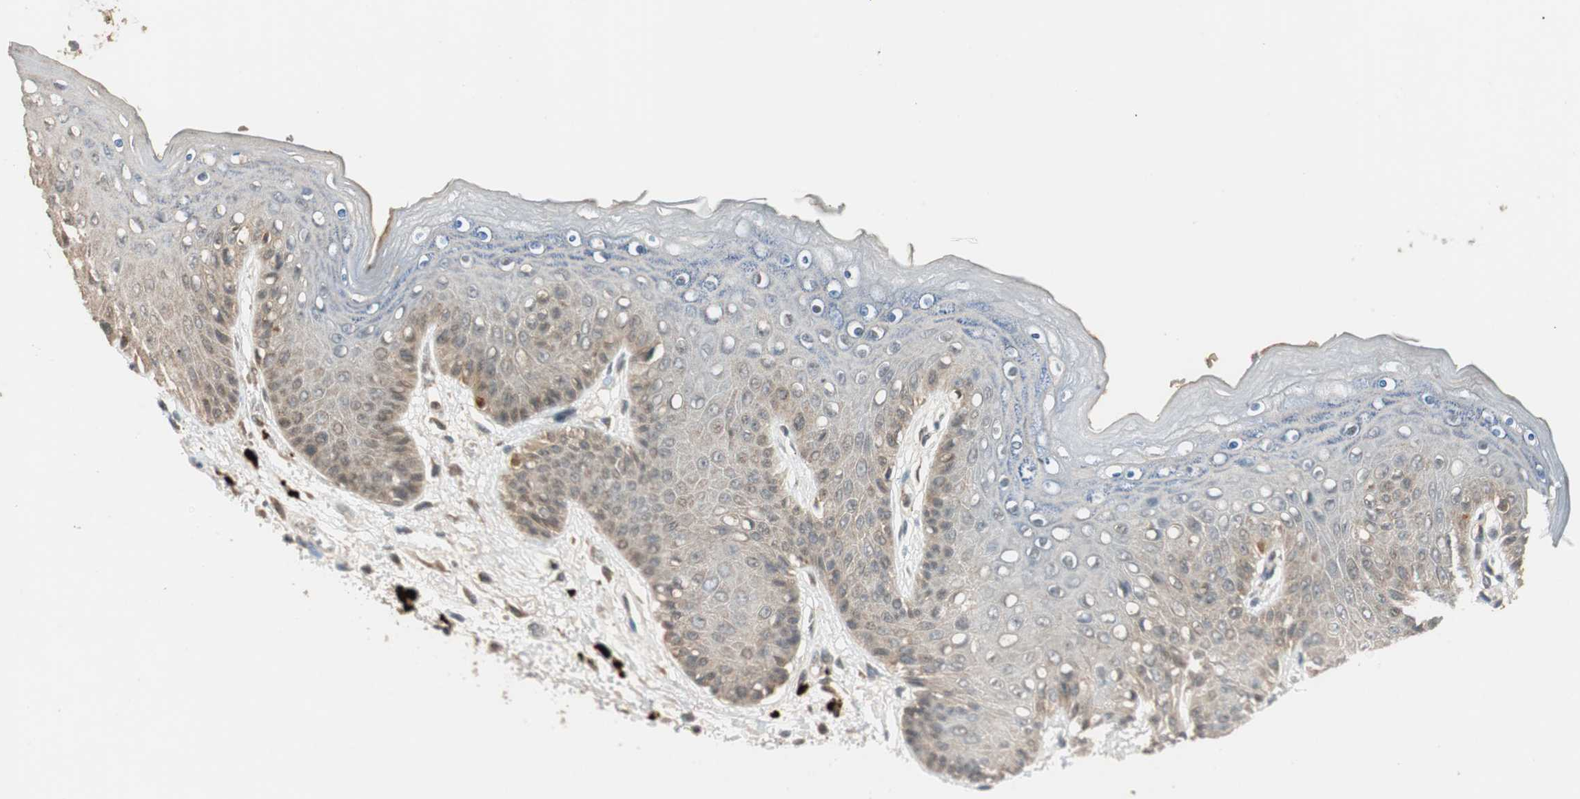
{"staining": {"intensity": "weak", "quantity": "25%-75%", "location": "cytoplasmic/membranous"}, "tissue": "skin", "cell_type": "Epidermal cells", "image_type": "normal", "snomed": [{"axis": "morphology", "description": "Normal tissue, NOS"}, {"axis": "topography", "description": "Anal"}], "caption": "Protein analysis of unremarkable skin demonstrates weak cytoplasmic/membranous staining in approximately 25%-75% of epidermal cells. Nuclei are stained in blue.", "gene": "GLB1", "patient": {"sex": "female", "age": 46}}